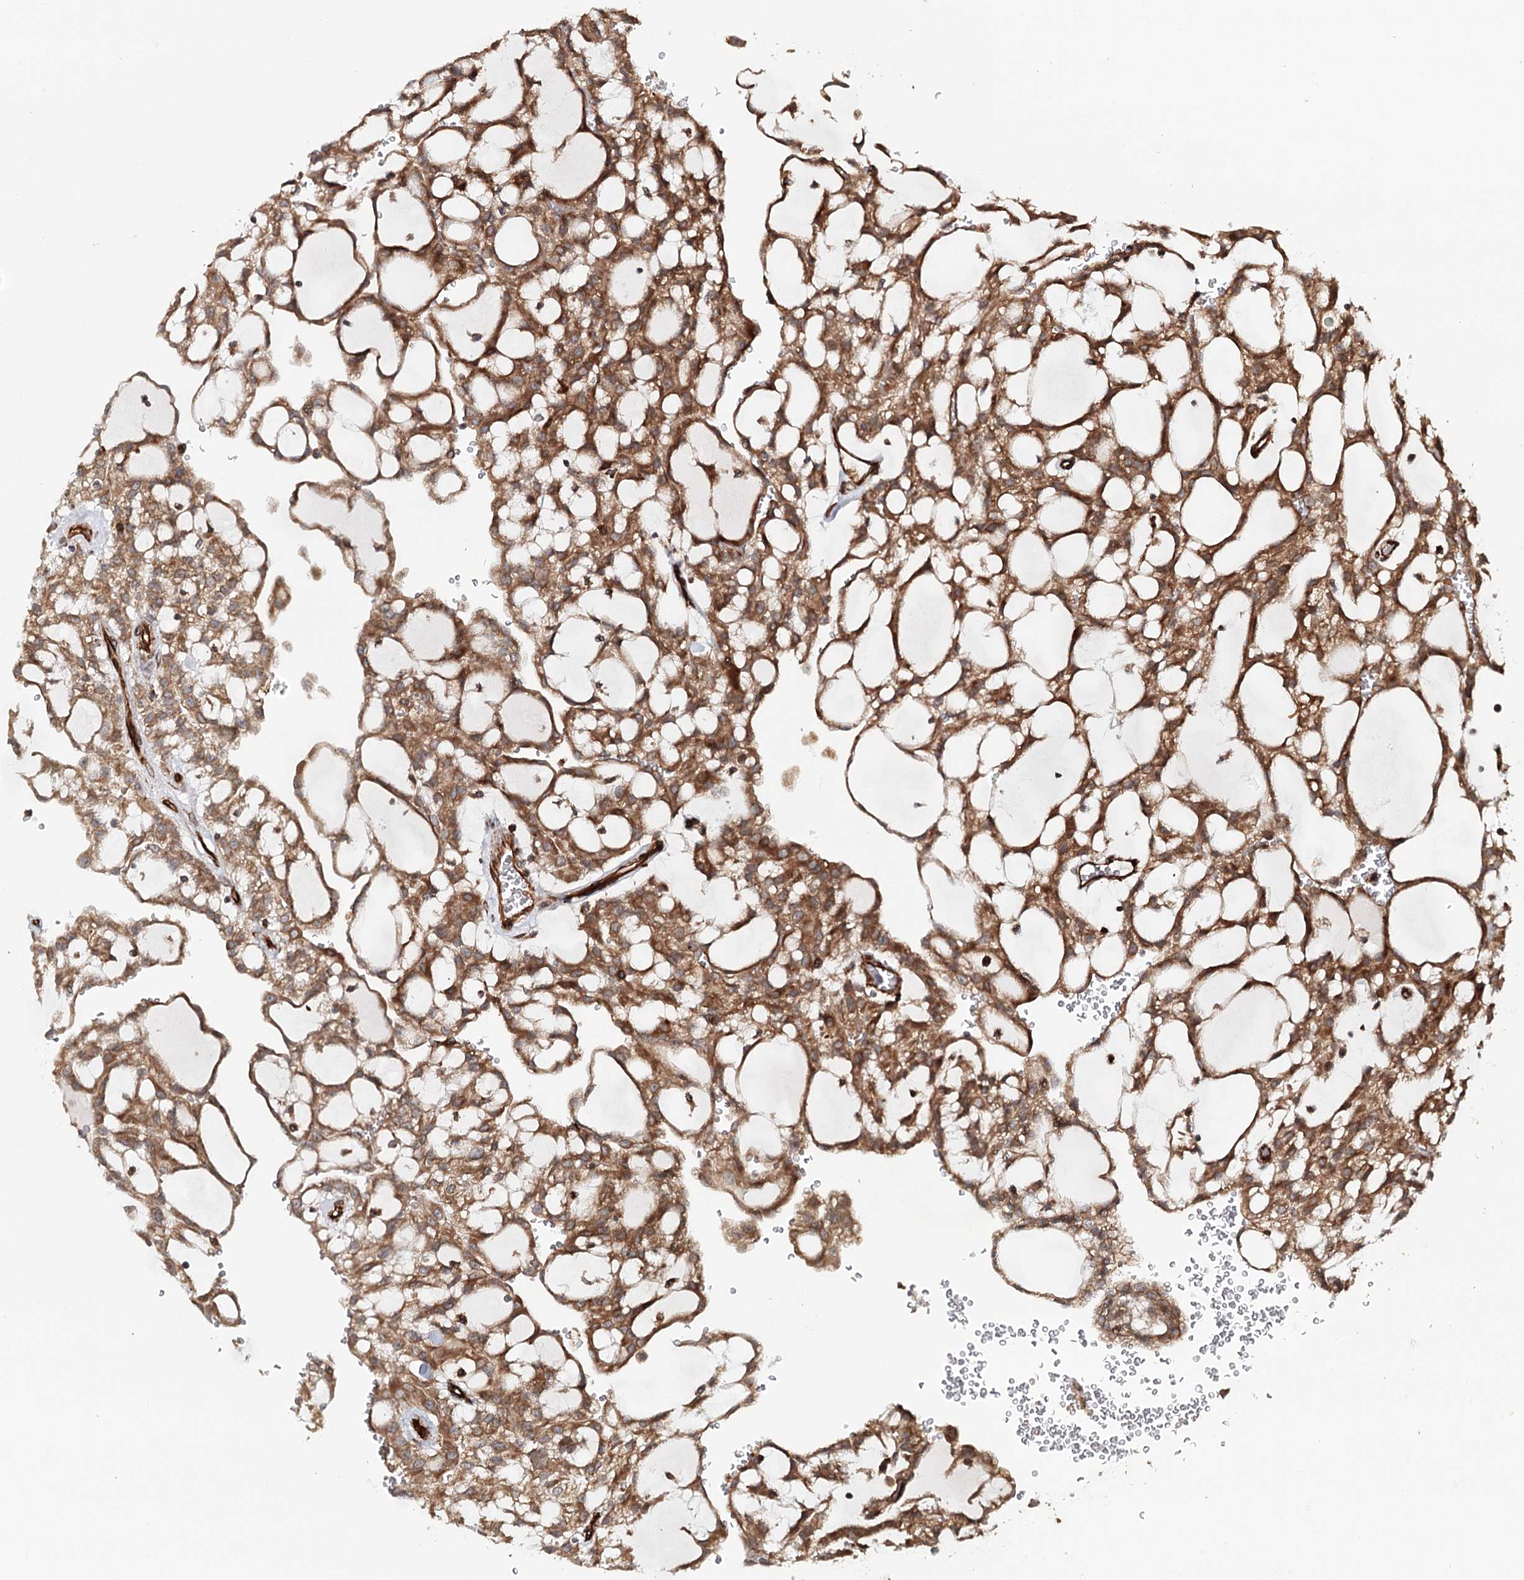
{"staining": {"intensity": "moderate", "quantity": ">75%", "location": "cytoplasmic/membranous"}, "tissue": "renal cancer", "cell_type": "Tumor cells", "image_type": "cancer", "snomed": [{"axis": "morphology", "description": "Adenocarcinoma, NOS"}, {"axis": "topography", "description": "Kidney"}], "caption": "Immunohistochemistry staining of renal adenocarcinoma, which demonstrates medium levels of moderate cytoplasmic/membranous staining in approximately >75% of tumor cells indicating moderate cytoplasmic/membranous protein staining. The staining was performed using DAB (brown) for protein detection and nuclei were counterstained in hematoxylin (blue).", "gene": "MKNK1", "patient": {"sex": "male", "age": 63}}